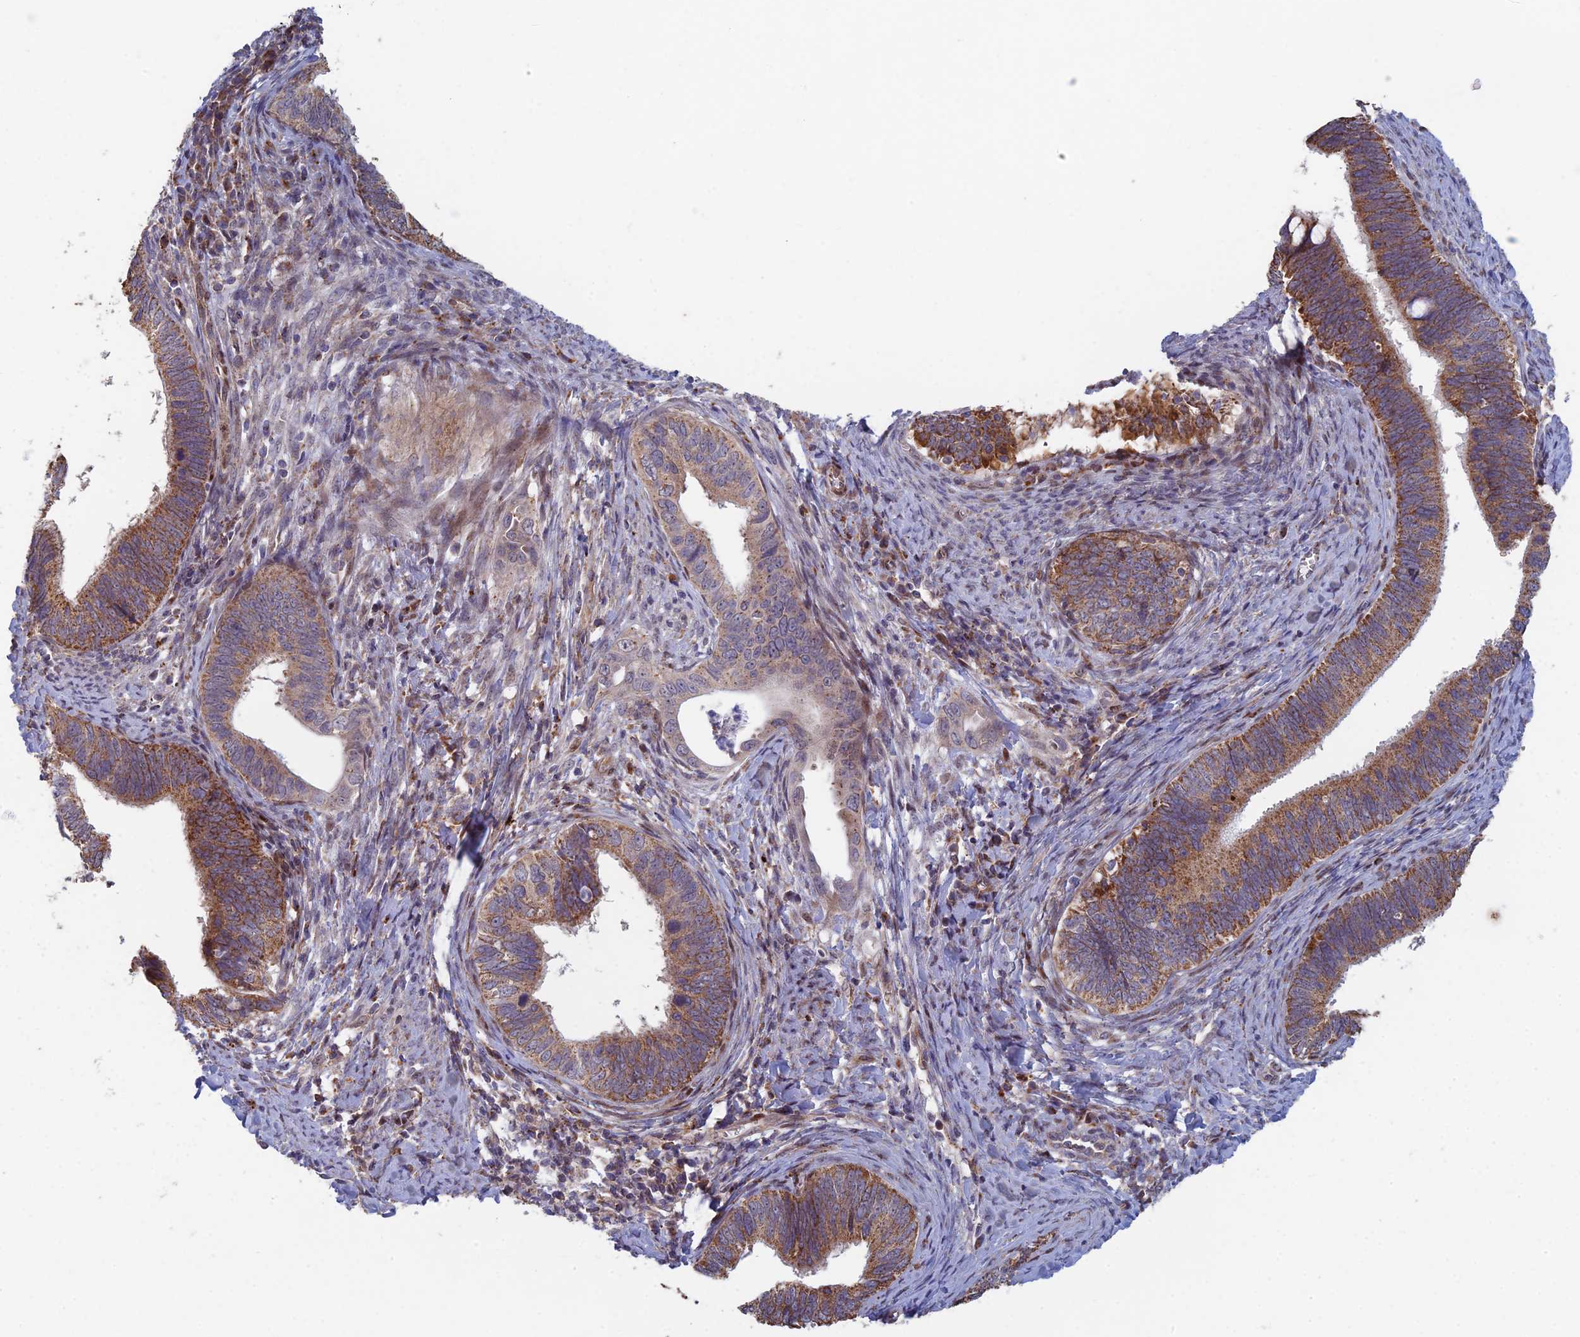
{"staining": {"intensity": "moderate", "quantity": ">75%", "location": "cytoplasmic/membranous"}, "tissue": "cervical cancer", "cell_type": "Tumor cells", "image_type": "cancer", "snomed": [{"axis": "morphology", "description": "Adenocarcinoma, NOS"}, {"axis": "topography", "description": "Cervix"}], "caption": "IHC of human cervical adenocarcinoma displays medium levels of moderate cytoplasmic/membranous staining in approximately >75% of tumor cells.", "gene": "FOXS1", "patient": {"sex": "female", "age": 42}}